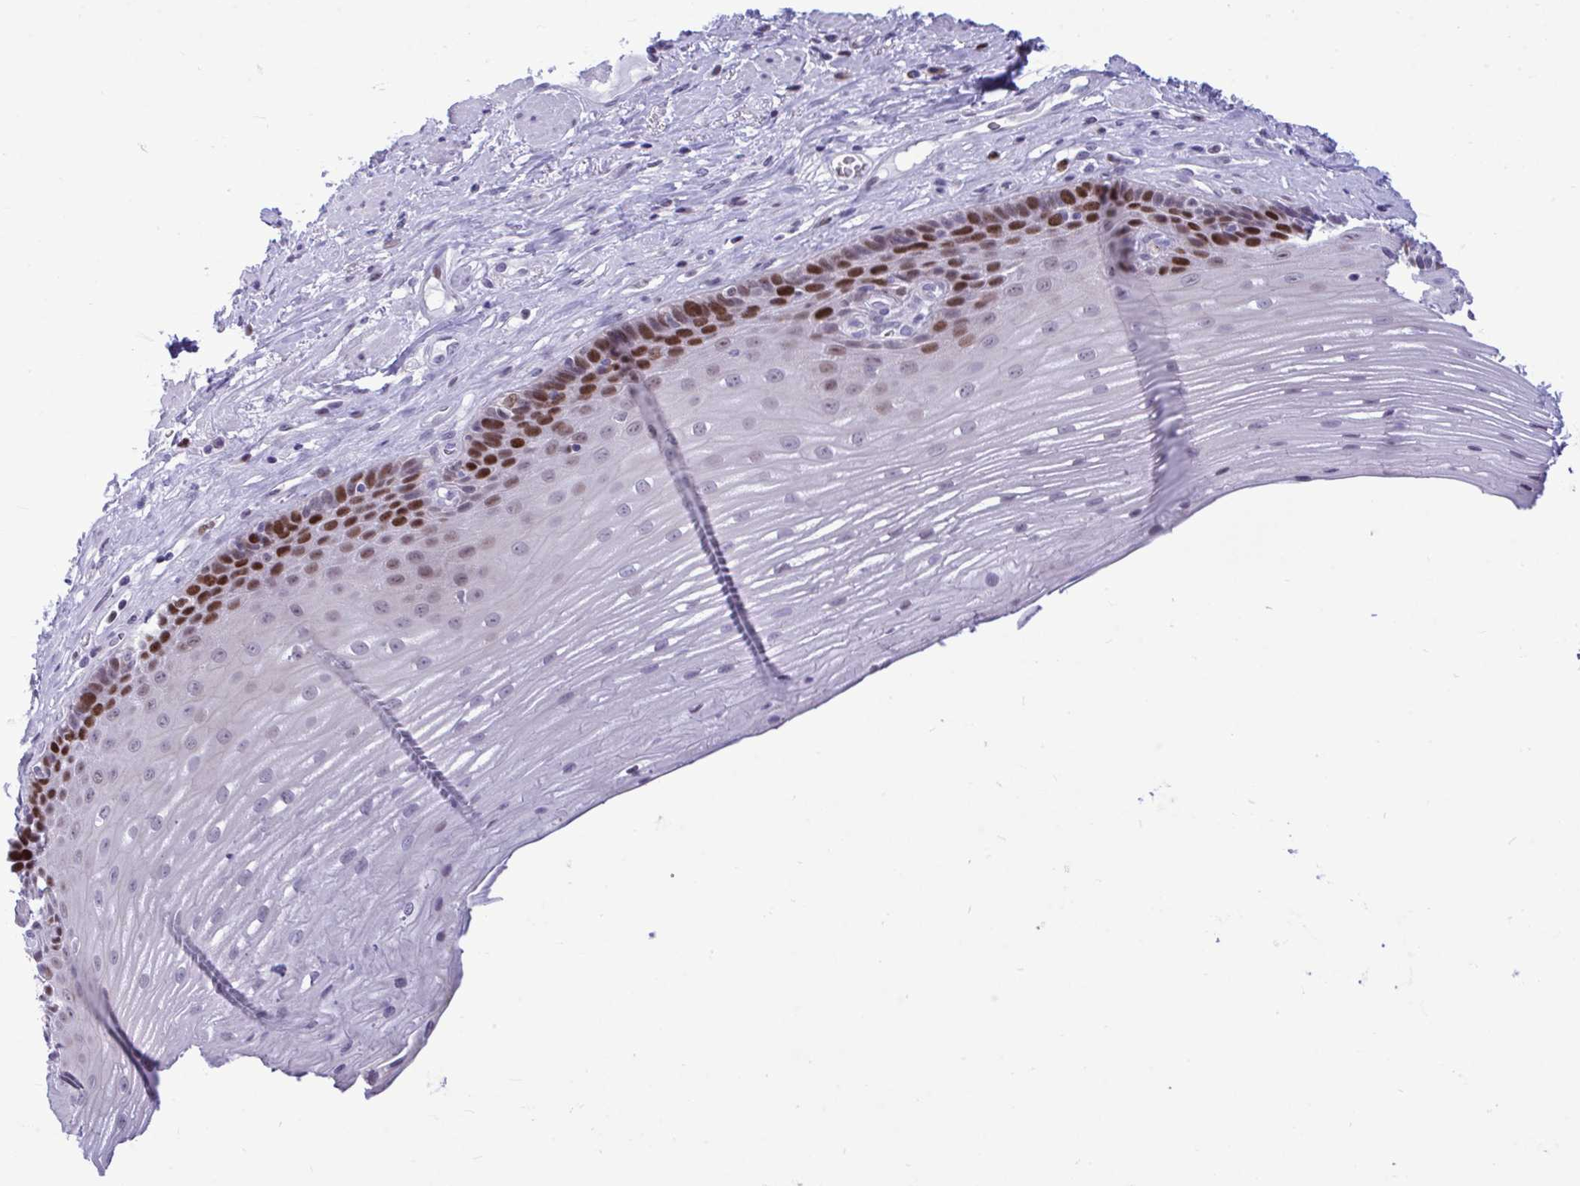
{"staining": {"intensity": "strong", "quantity": "25%-75%", "location": "nuclear"}, "tissue": "esophagus", "cell_type": "Squamous epithelial cells", "image_type": "normal", "snomed": [{"axis": "morphology", "description": "Normal tissue, NOS"}, {"axis": "topography", "description": "Esophagus"}], "caption": "Immunohistochemical staining of unremarkable human esophagus shows high levels of strong nuclear staining in about 25%-75% of squamous epithelial cells.", "gene": "C1QL2", "patient": {"sex": "male", "age": 62}}